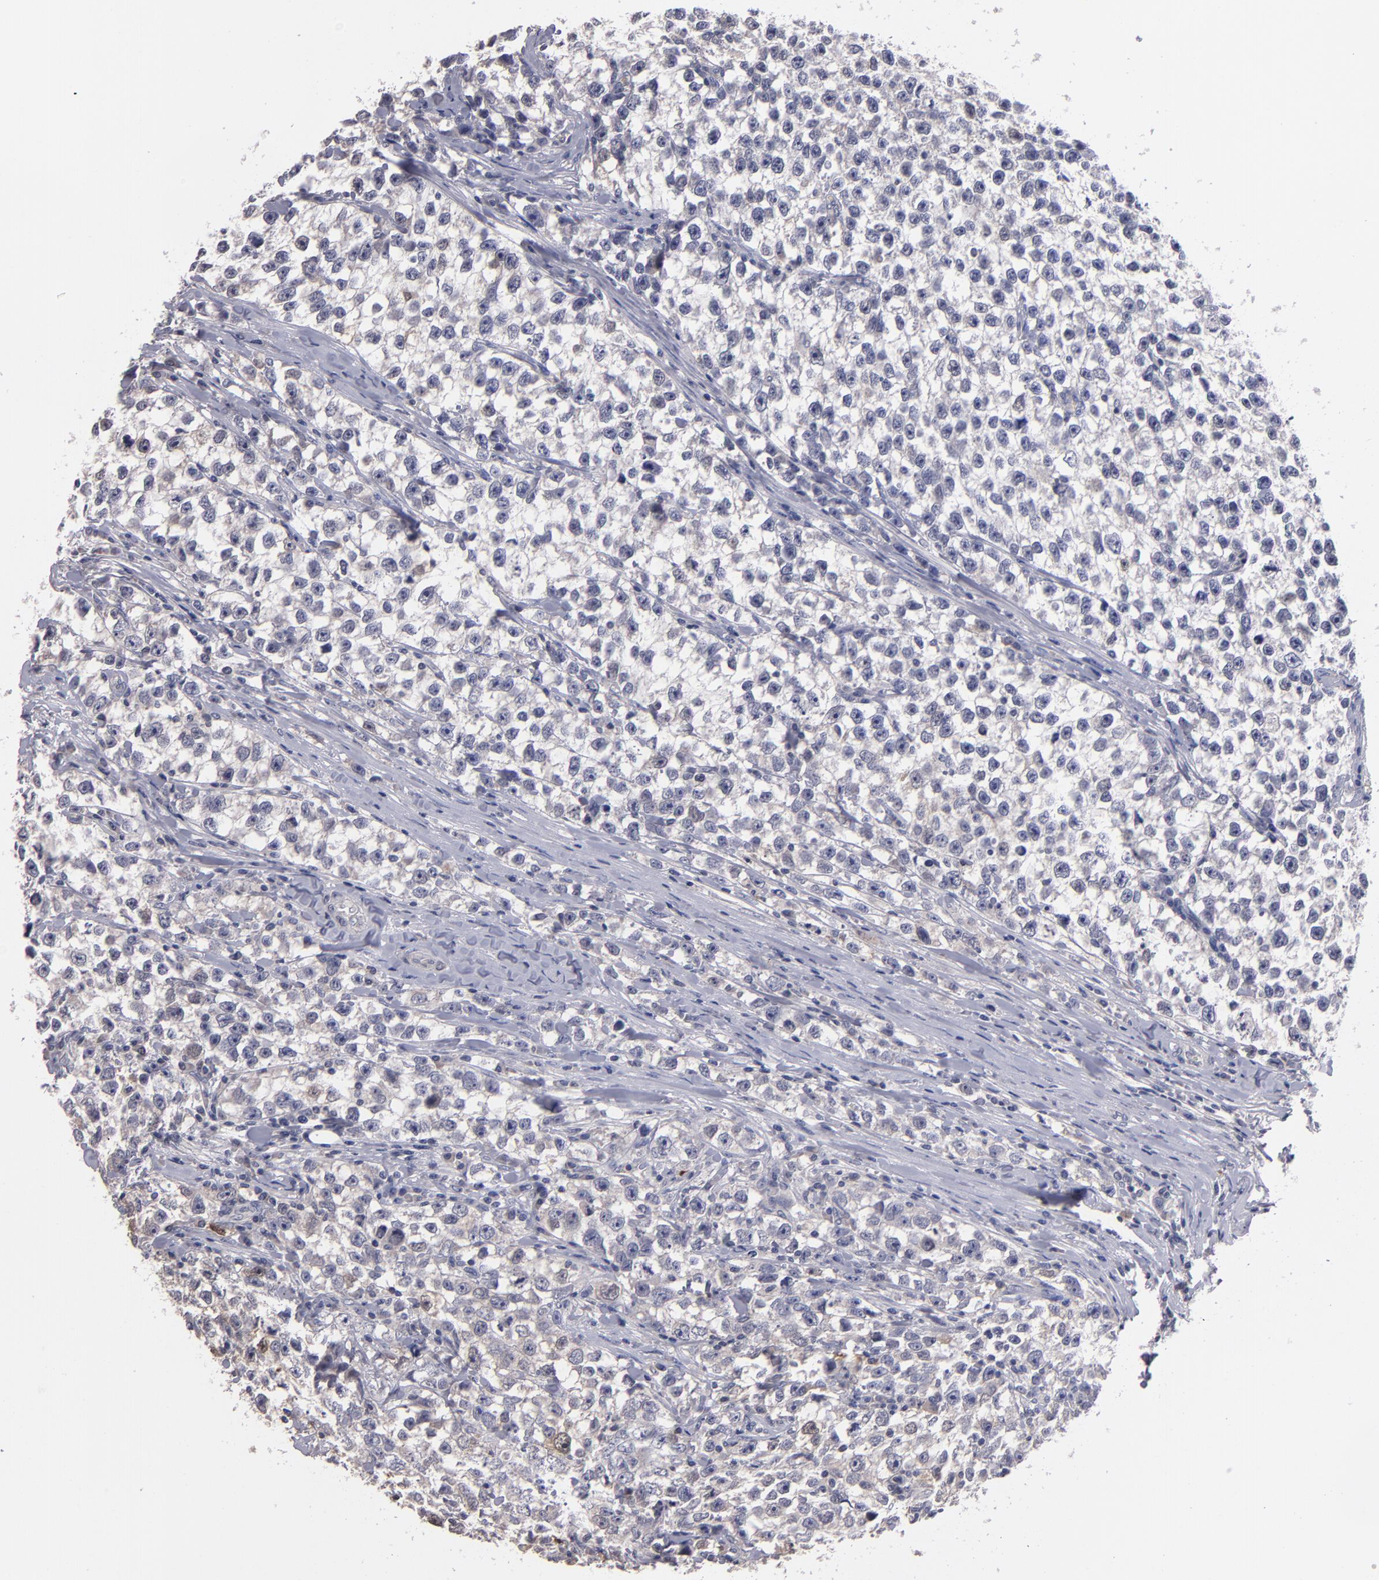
{"staining": {"intensity": "moderate", "quantity": "<25%", "location": "cytoplasmic/membranous,nuclear"}, "tissue": "testis cancer", "cell_type": "Tumor cells", "image_type": "cancer", "snomed": [{"axis": "morphology", "description": "Seminoma, NOS"}, {"axis": "morphology", "description": "Carcinoma, Embryonal, NOS"}, {"axis": "topography", "description": "Testis"}], "caption": "Tumor cells reveal moderate cytoplasmic/membranous and nuclear expression in approximately <25% of cells in testis cancer (embryonal carcinoma).", "gene": "S100A1", "patient": {"sex": "male", "age": 30}}